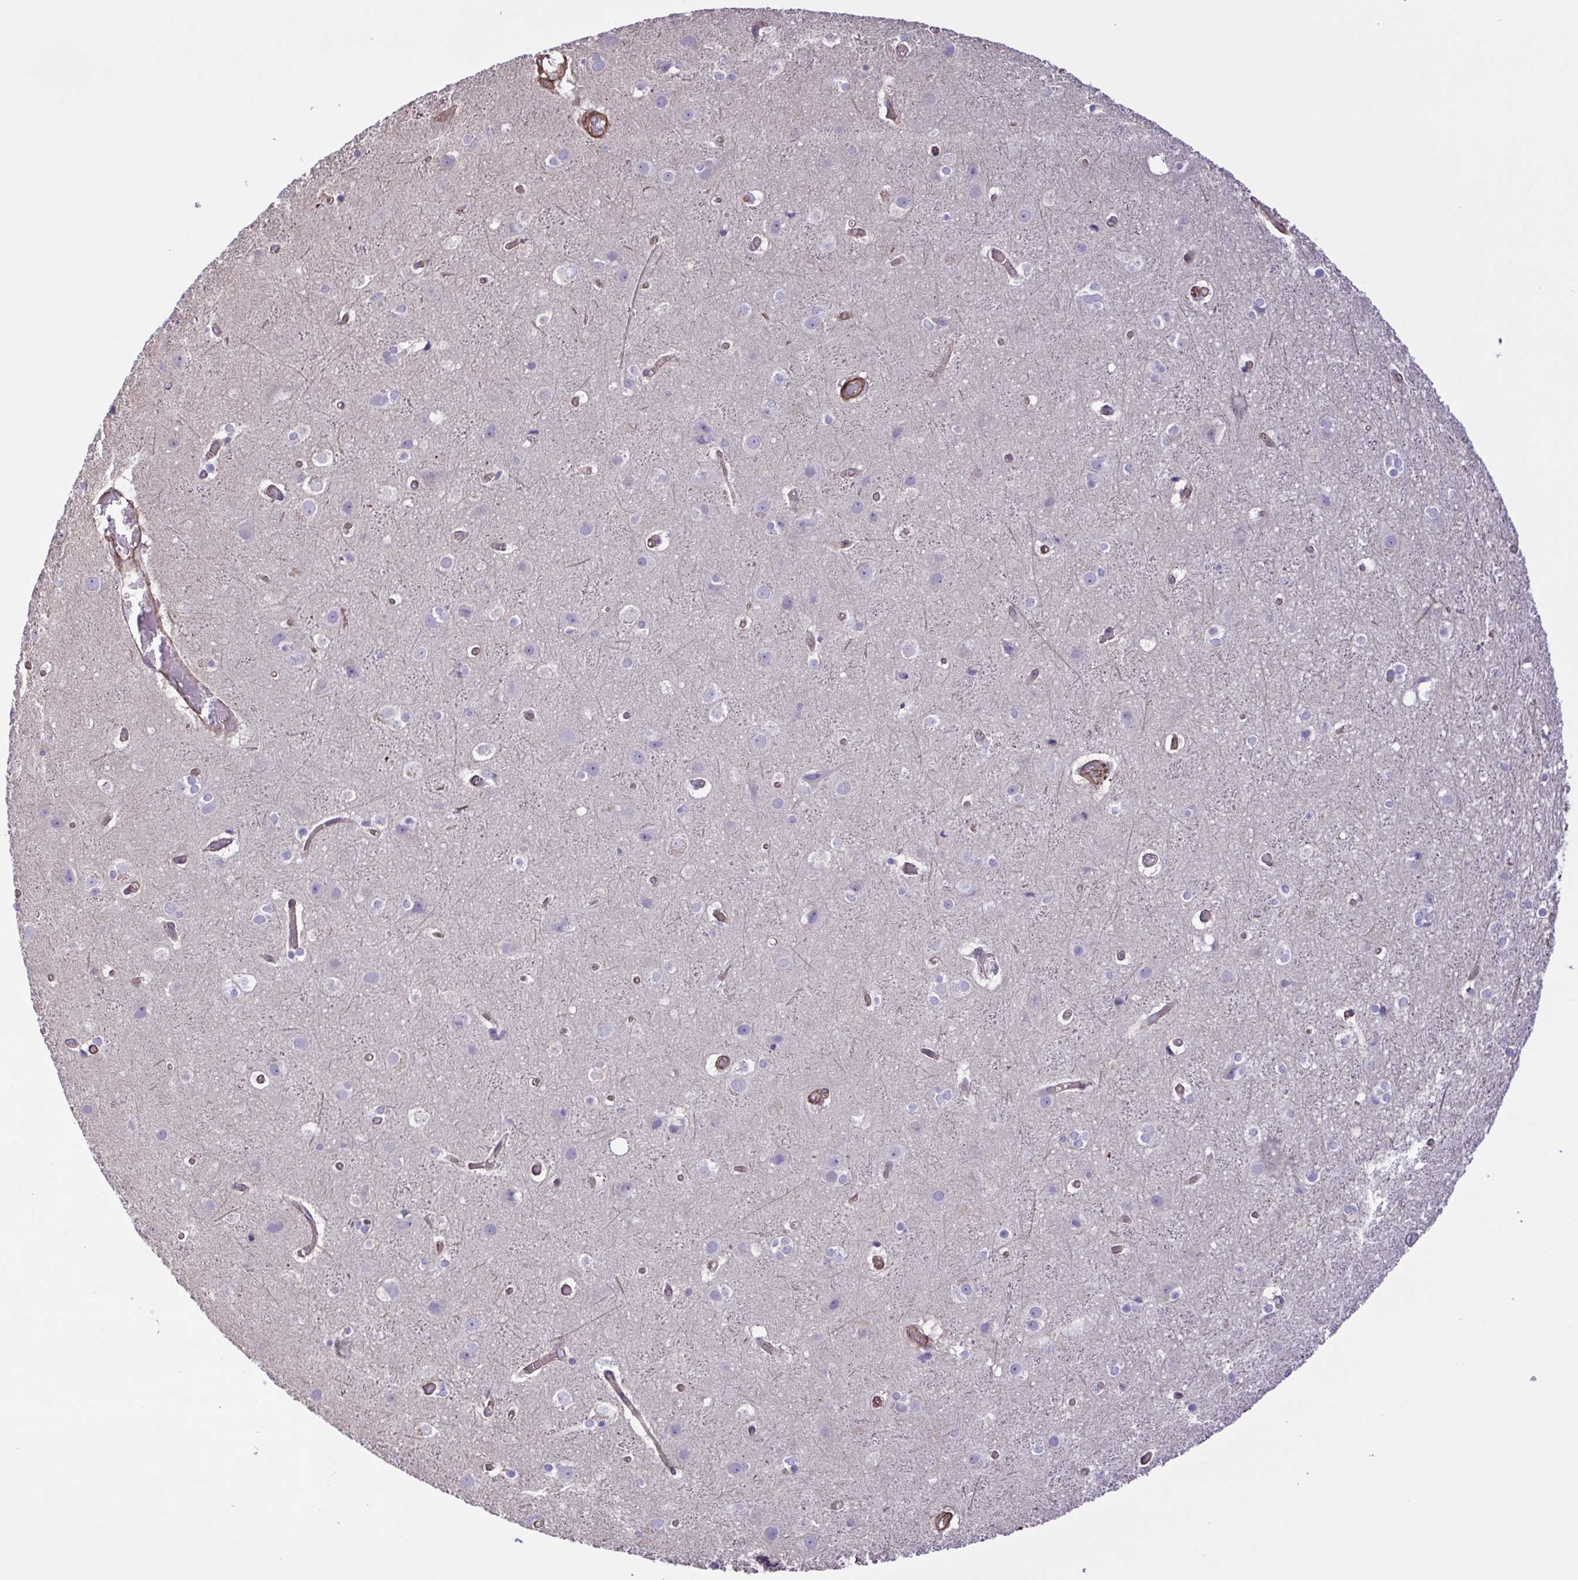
{"staining": {"intensity": "weak", "quantity": "25%-75%", "location": "cytoplasmic/membranous"}, "tissue": "cerebral cortex", "cell_type": "Endothelial cells", "image_type": "normal", "snomed": [{"axis": "morphology", "description": "Normal tissue, NOS"}, {"axis": "topography", "description": "Cerebral cortex"}], "caption": "An image of cerebral cortex stained for a protein shows weak cytoplasmic/membranous brown staining in endothelial cells. The protein is shown in brown color, while the nuclei are stained blue.", "gene": "FLT1", "patient": {"sex": "female", "age": 52}}